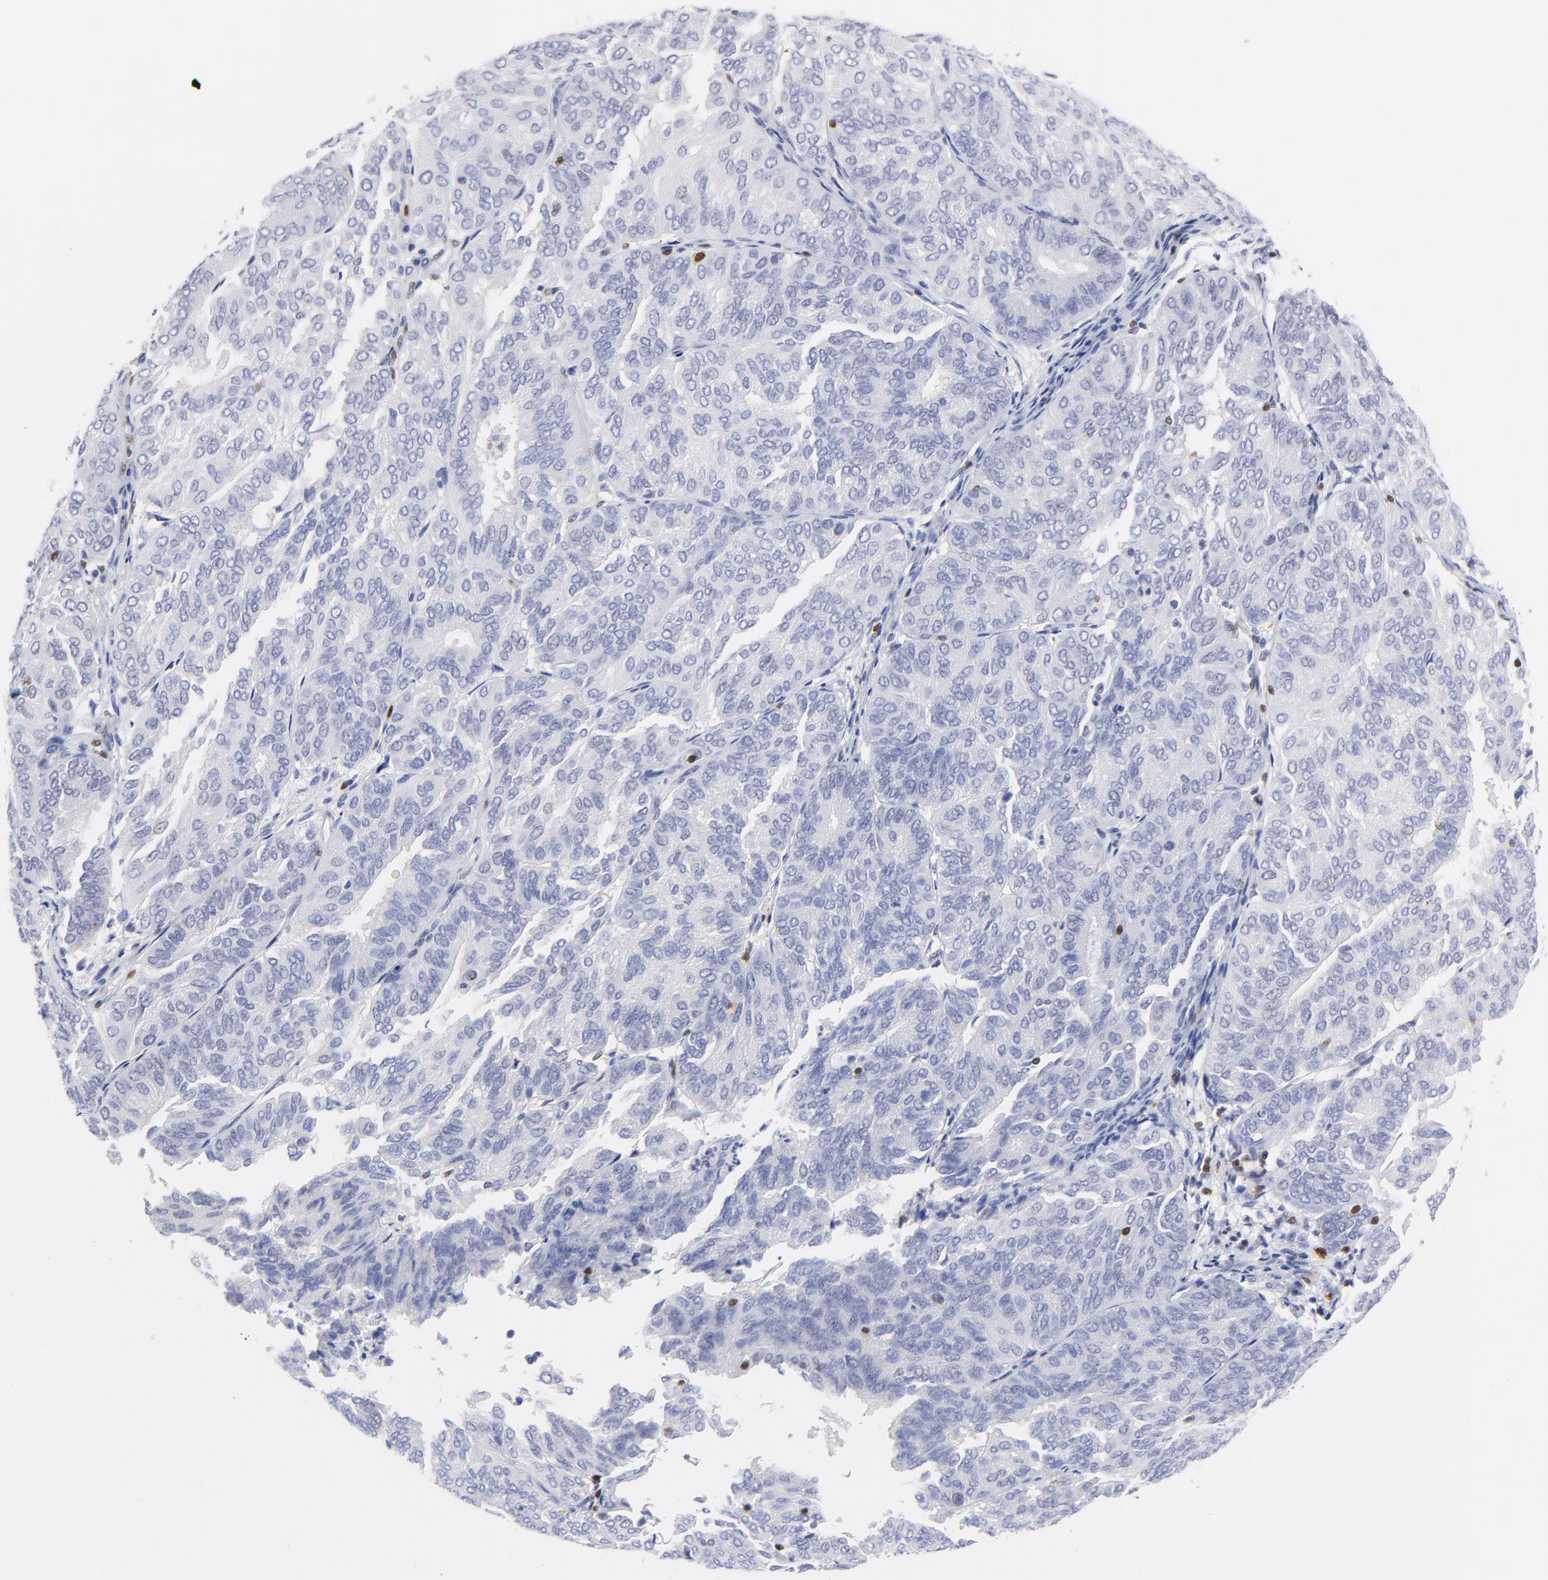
{"staining": {"intensity": "negative", "quantity": "none", "location": "none"}, "tissue": "endometrial cancer", "cell_type": "Tumor cells", "image_type": "cancer", "snomed": [{"axis": "morphology", "description": "Adenocarcinoma, NOS"}, {"axis": "topography", "description": "Endometrium"}], "caption": "Human endometrial adenocarcinoma stained for a protein using immunohistochemistry shows no staining in tumor cells.", "gene": "ZAP70", "patient": {"sex": "female", "age": 59}}